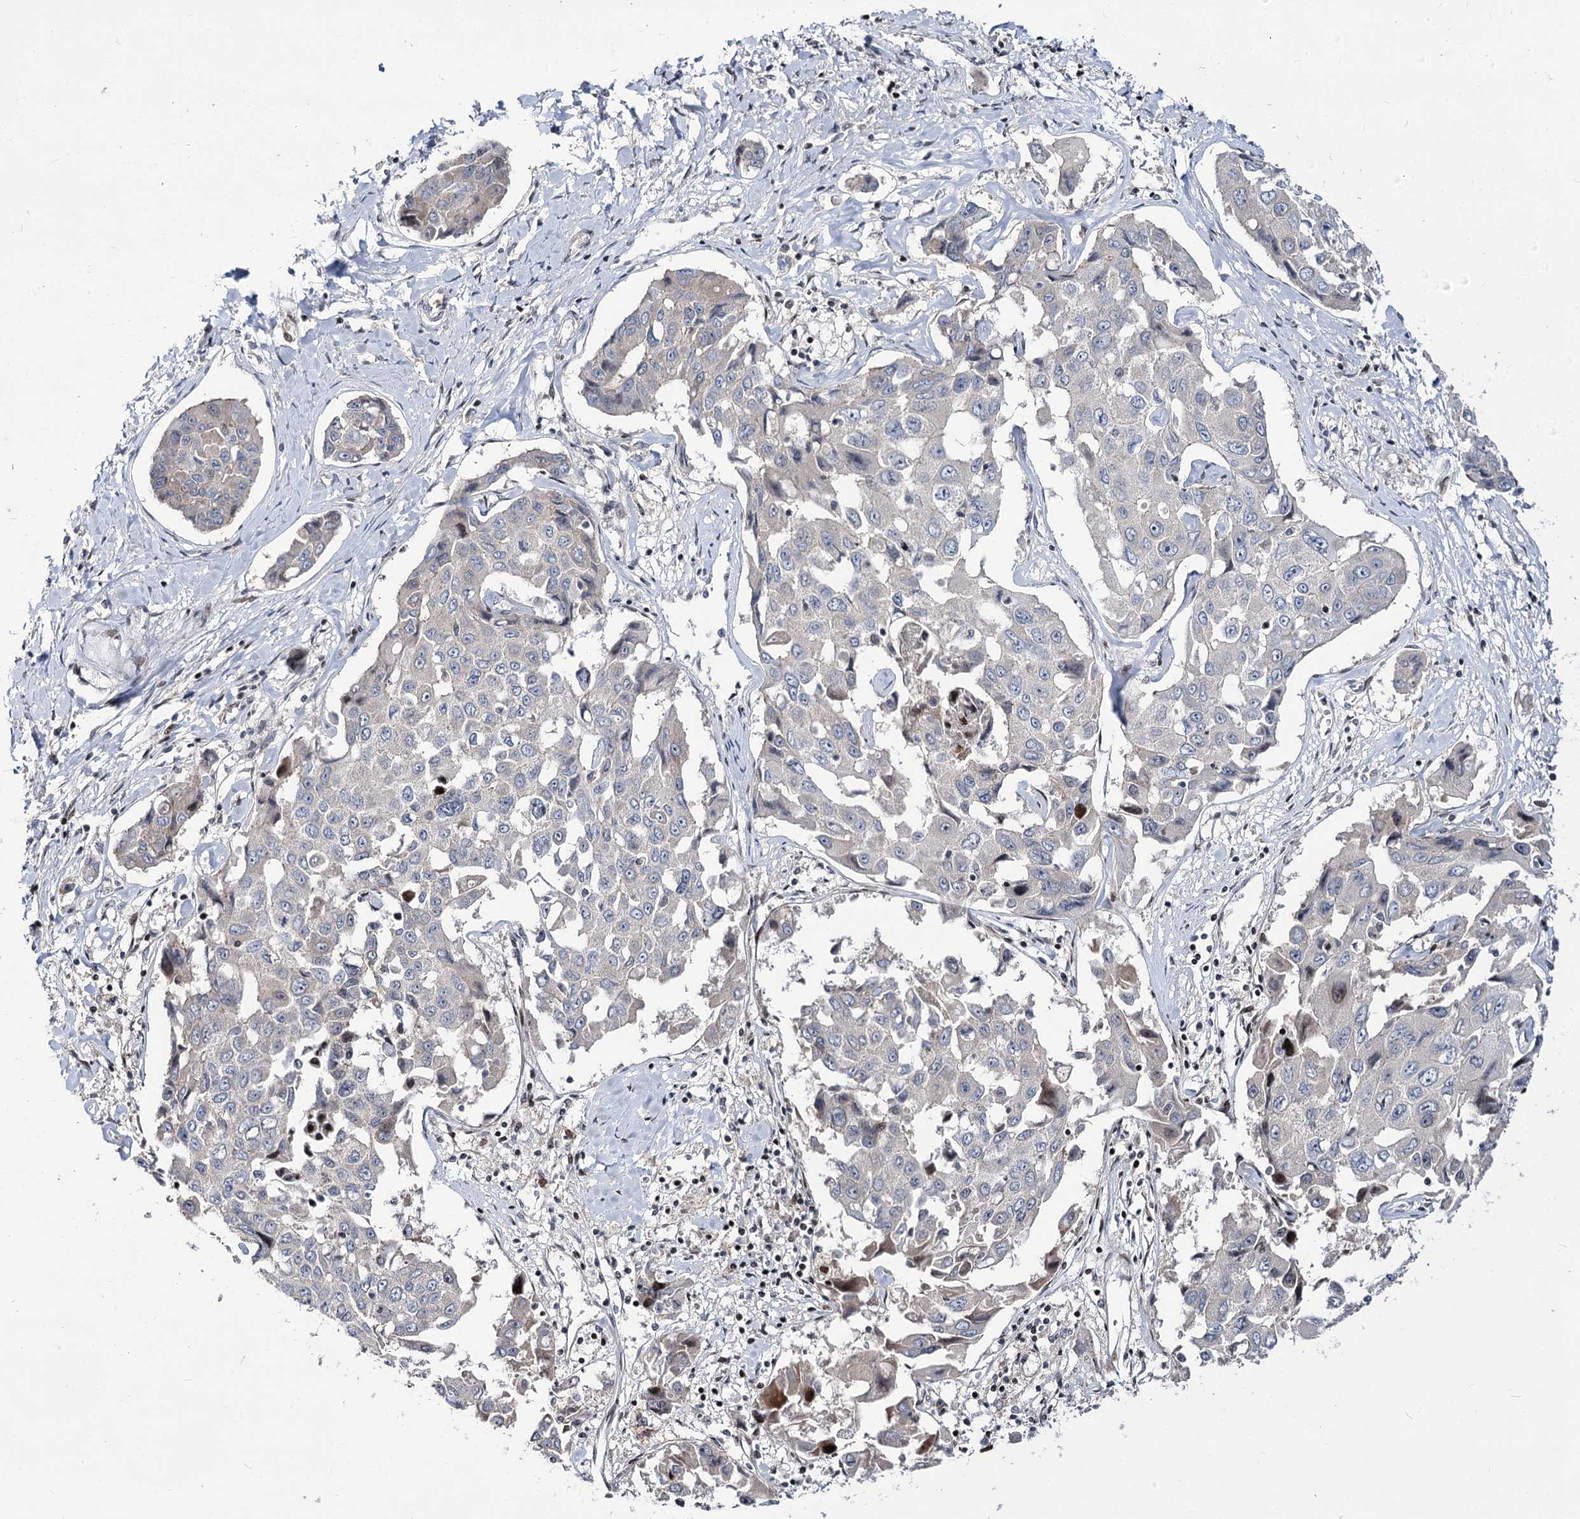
{"staining": {"intensity": "negative", "quantity": "none", "location": "none"}, "tissue": "liver cancer", "cell_type": "Tumor cells", "image_type": "cancer", "snomed": [{"axis": "morphology", "description": "Cholangiocarcinoma"}, {"axis": "topography", "description": "Liver"}], "caption": "Tumor cells show no significant positivity in liver cancer (cholangiocarcinoma).", "gene": "ITFG2", "patient": {"sex": "male", "age": 59}}